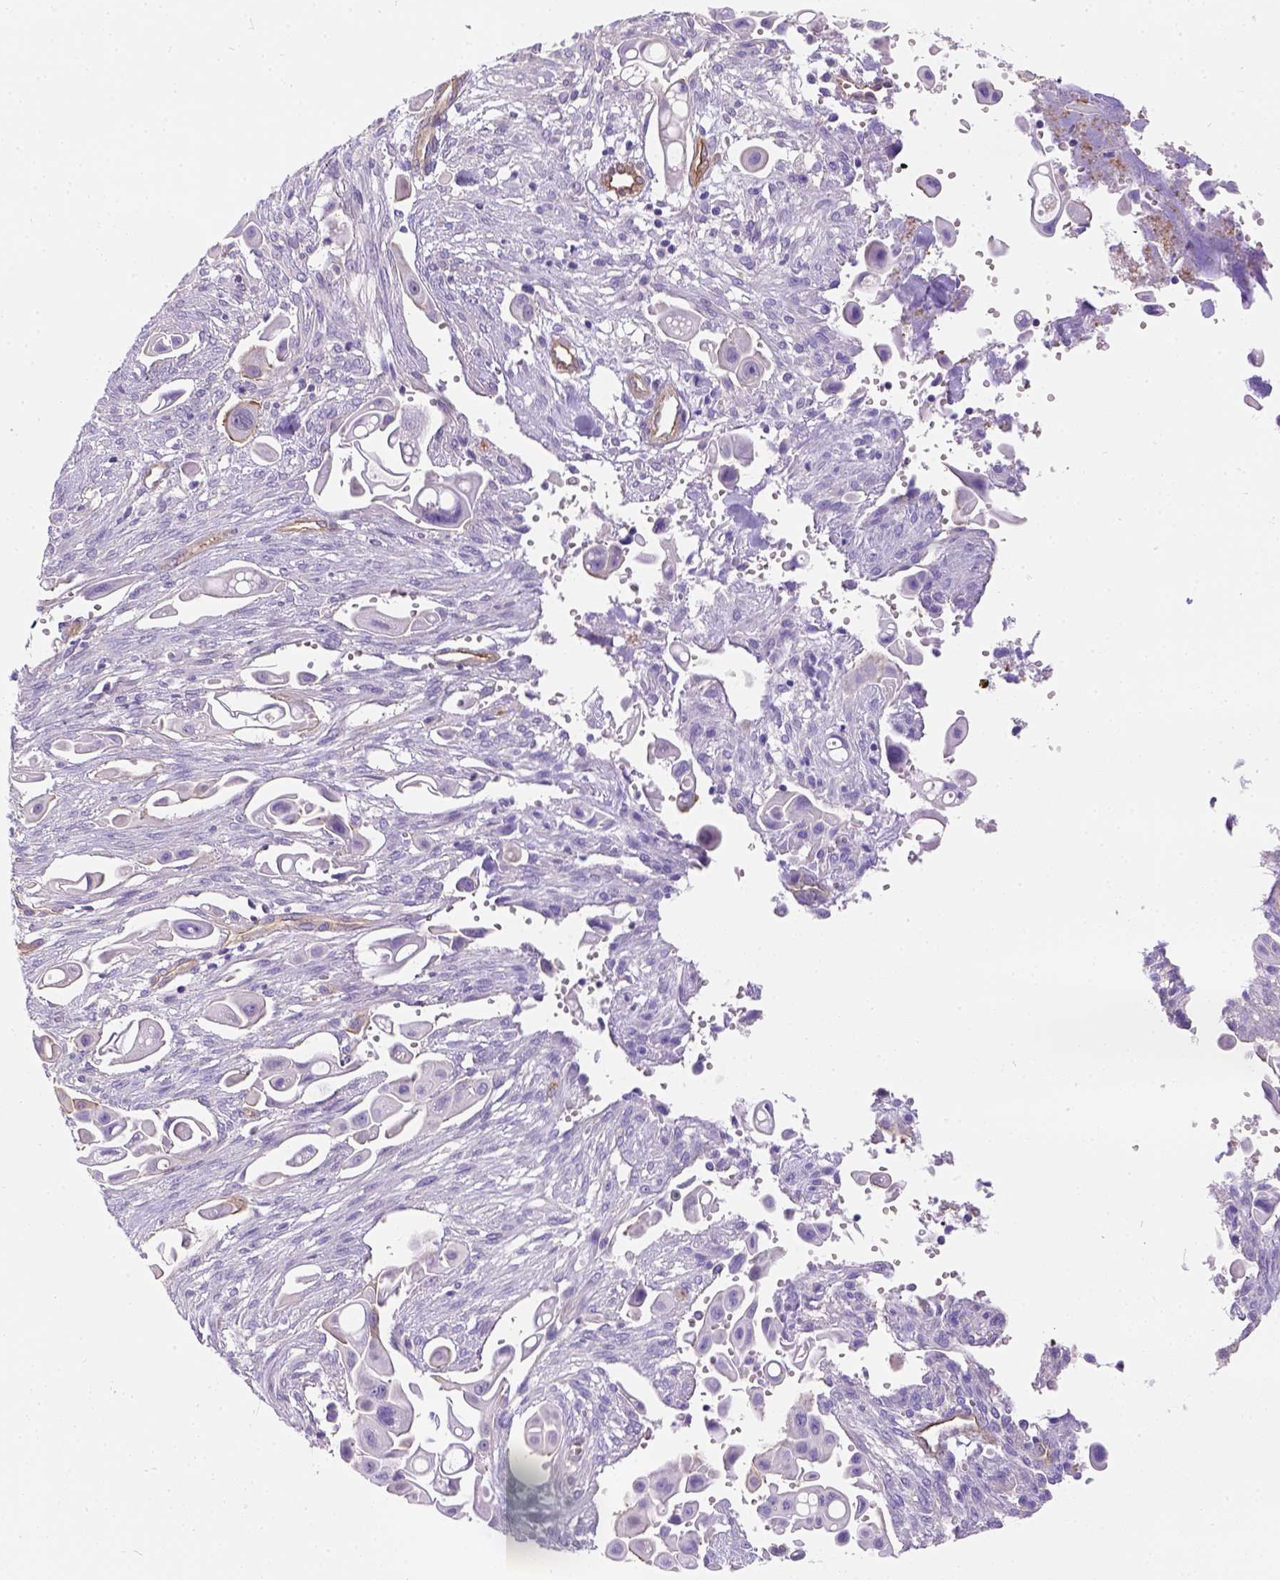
{"staining": {"intensity": "negative", "quantity": "none", "location": "none"}, "tissue": "pancreatic cancer", "cell_type": "Tumor cells", "image_type": "cancer", "snomed": [{"axis": "morphology", "description": "Adenocarcinoma, NOS"}, {"axis": "topography", "description": "Pancreas"}], "caption": "Human pancreatic cancer stained for a protein using immunohistochemistry demonstrates no positivity in tumor cells.", "gene": "PHF7", "patient": {"sex": "male", "age": 50}}